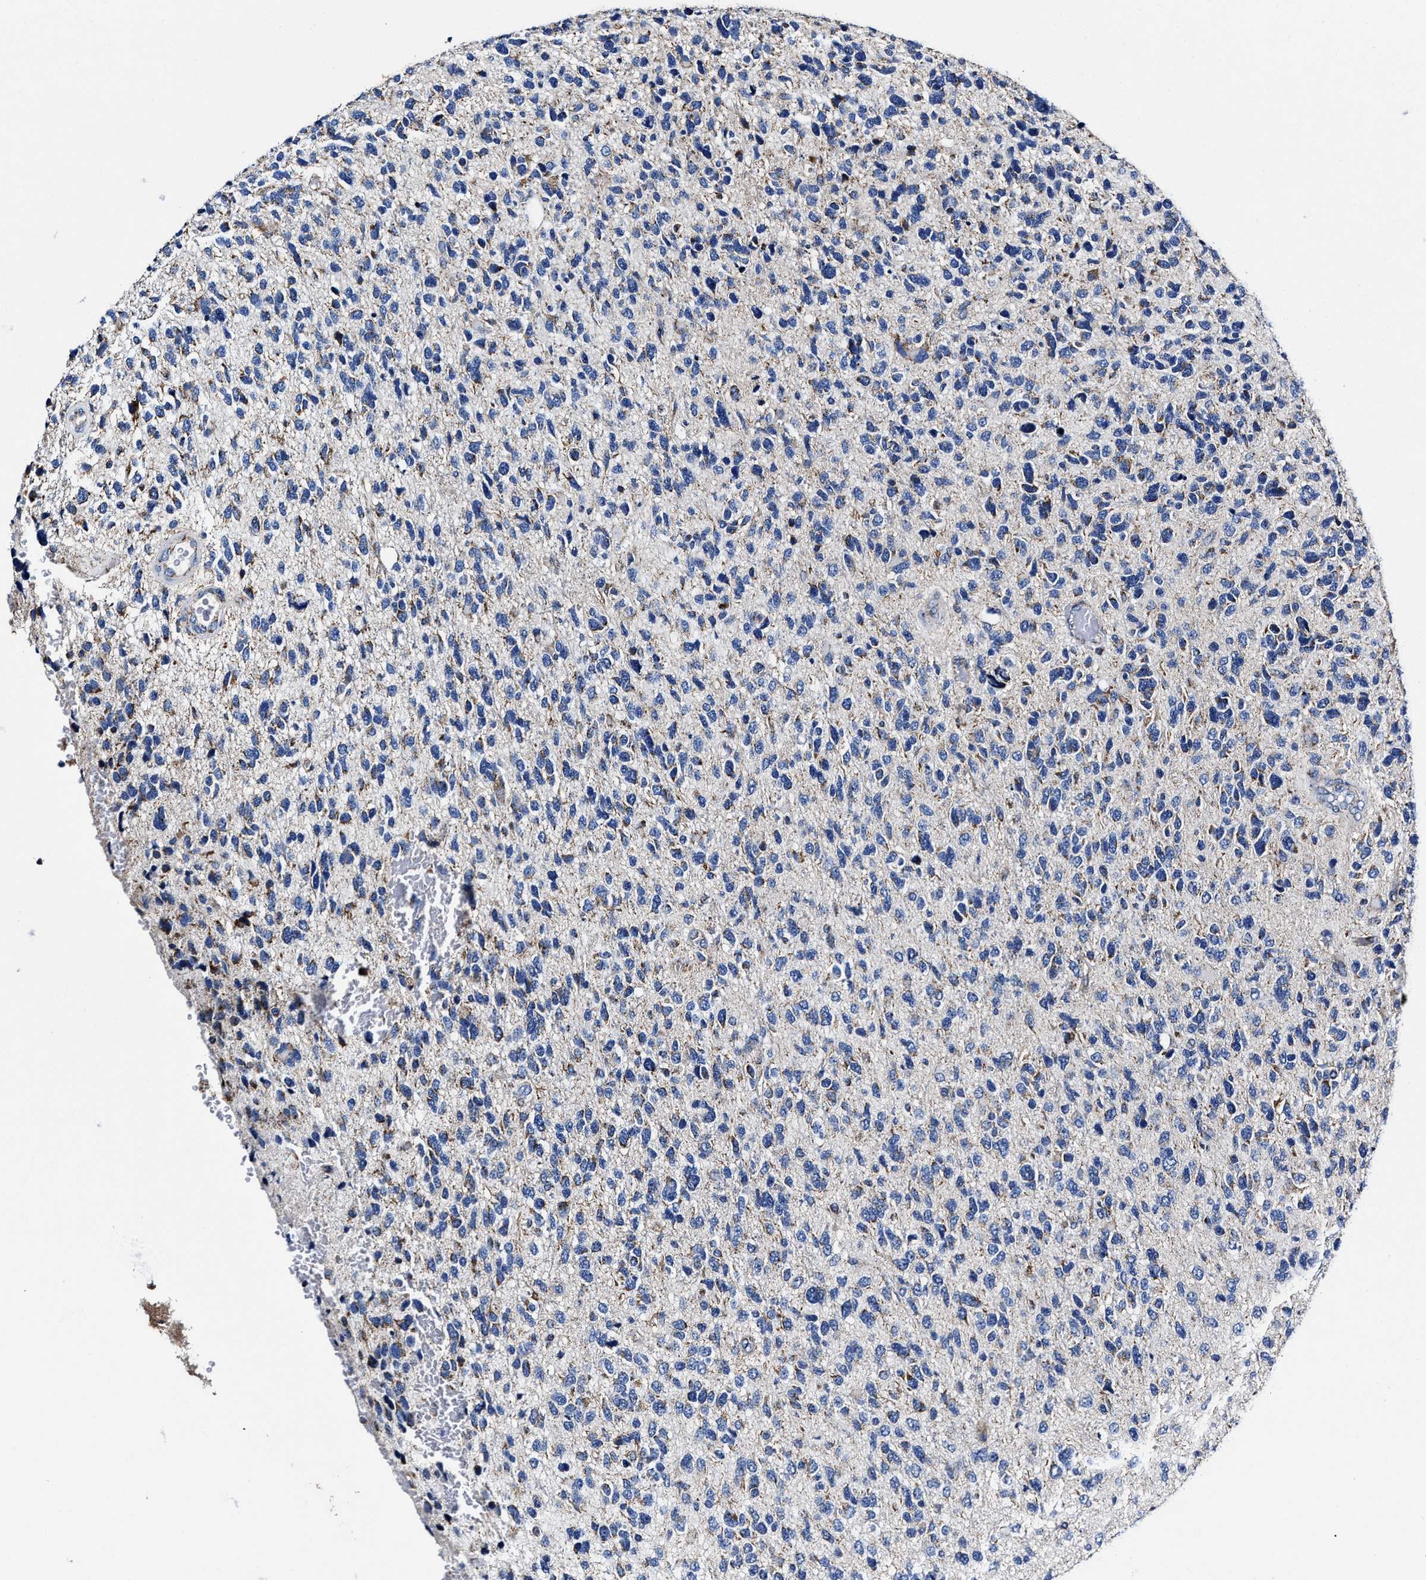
{"staining": {"intensity": "moderate", "quantity": "<25%", "location": "cytoplasmic/membranous"}, "tissue": "glioma", "cell_type": "Tumor cells", "image_type": "cancer", "snomed": [{"axis": "morphology", "description": "Glioma, malignant, High grade"}, {"axis": "topography", "description": "Brain"}], "caption": "Brown immunohistochemical staining in glioma exhibits moderate cytoplasmic/membranous expression in about <25% of tumor cells.", "gene": "HINT2", "patient": {"sex": "female", "age": 58}}